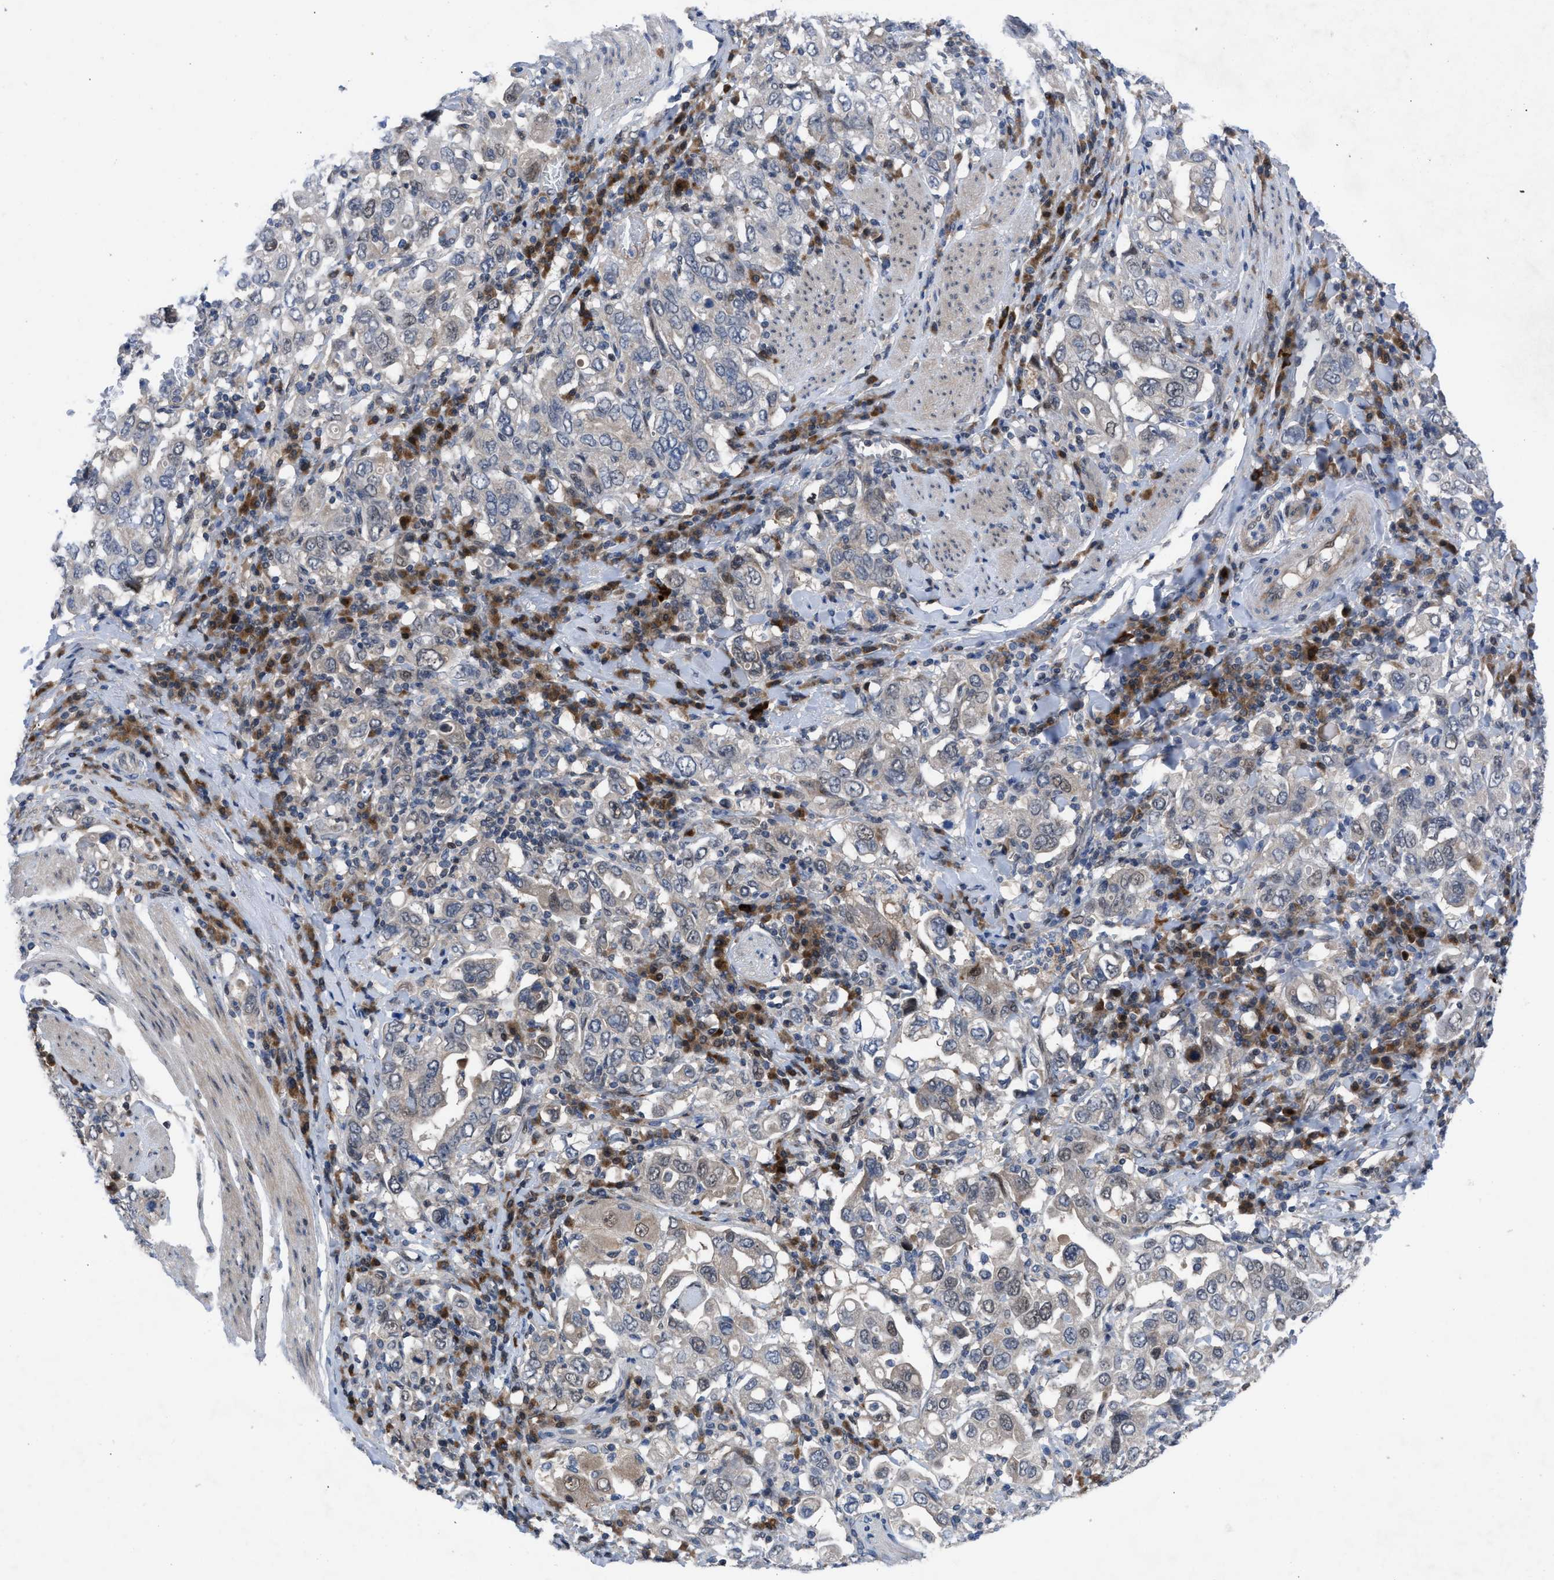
{"staining": {"intensity": "negative", "quantity": "none", "location": "none"}, "tissue": "stomach cancer", "cell_type": "Tumor cells", "image_type": "cancer", "snomed": [{"axis": "morphology", "description": "Adenocarcinoma, NOS"}, {"axis": "topography", "description": "Stomach, upper"}], "caption": "This is an immunohistochemistry (IHC) micrograph of human stomach cancer. There is no positivity in tumor cells.", "gene": "IL17RE", "patient": {"sex": "male", "age": 62}}